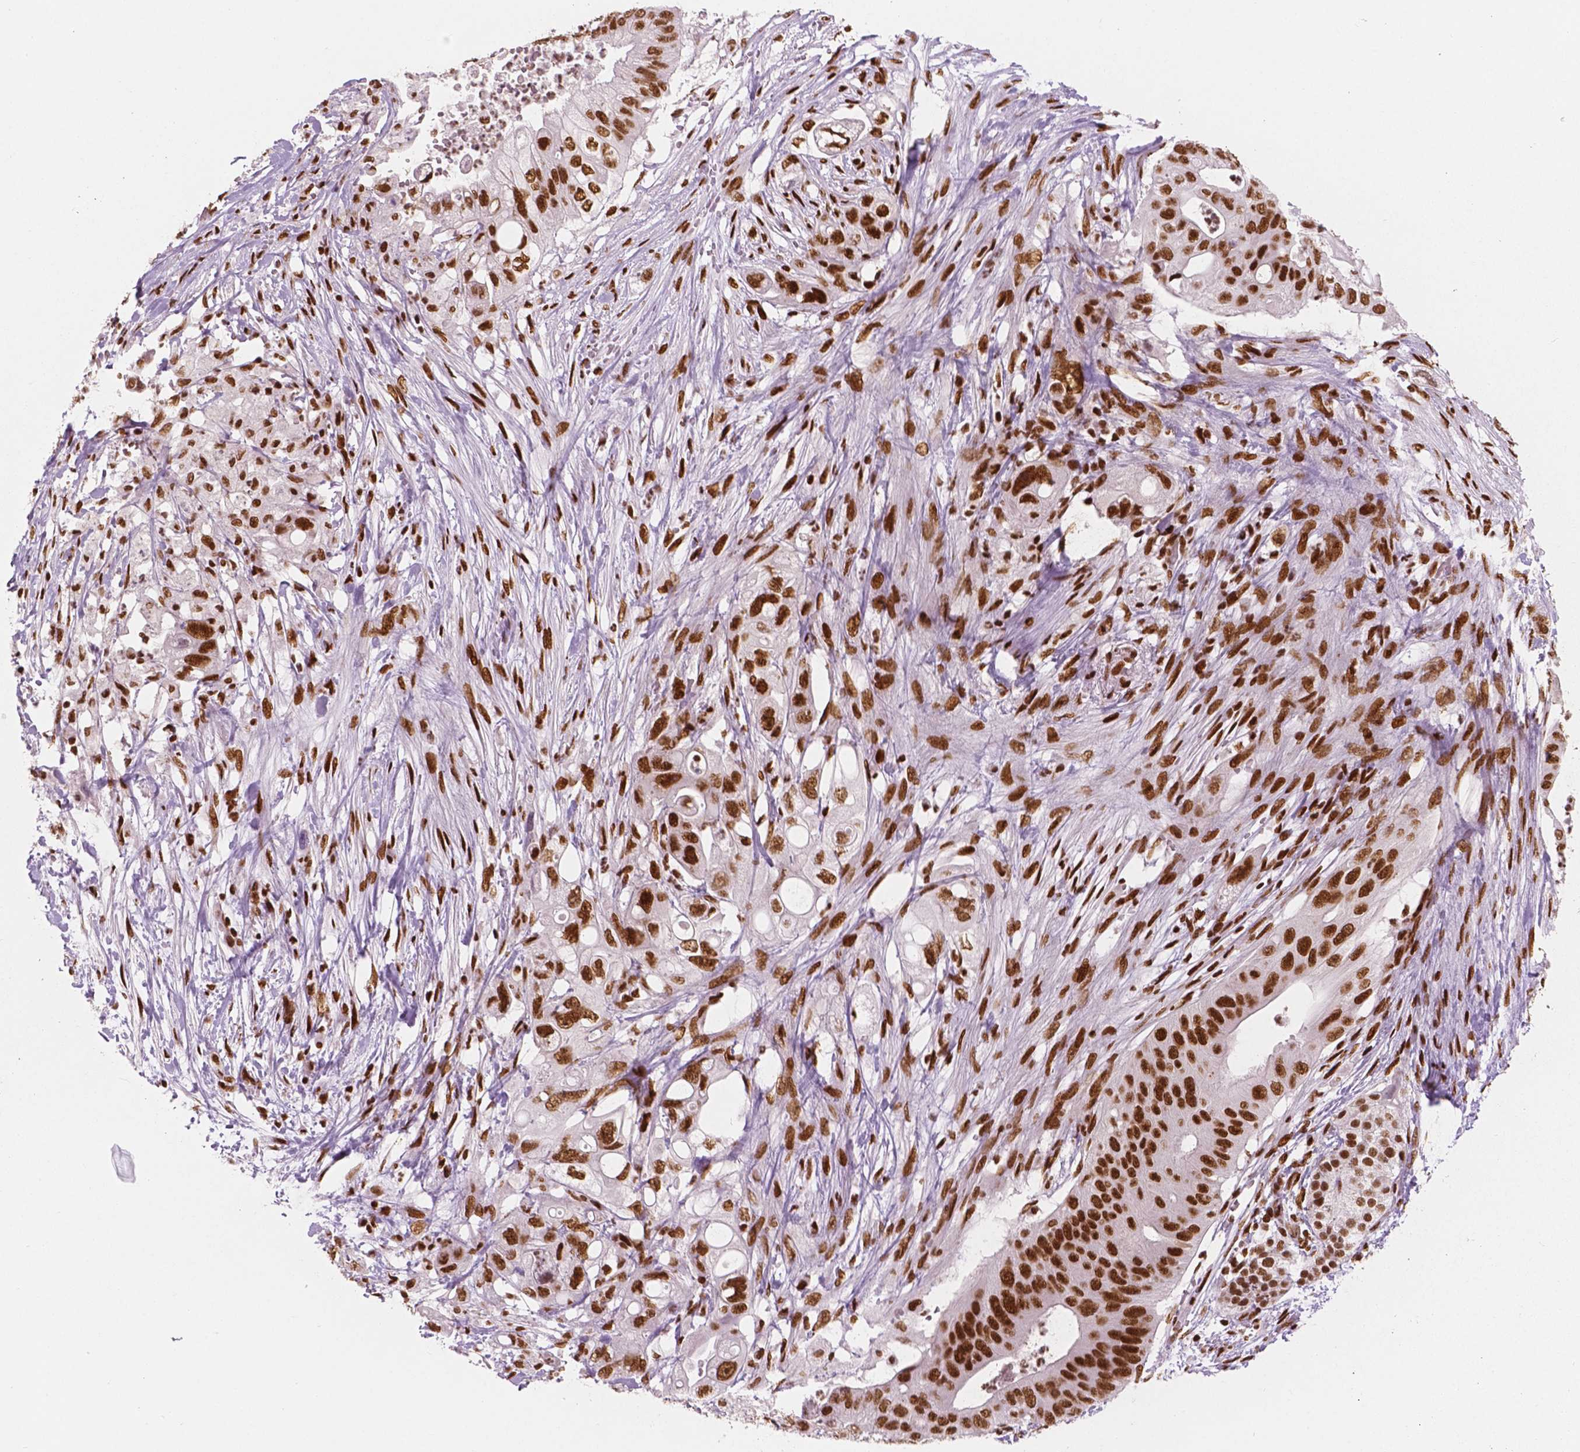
{"staining": {"intensity": "strong", "quantity": ">75%", "location": "nuclear"}, "tissue": "pancreatic cancer", "cell_type": "Tumor cells", "image_type": "cancer", "snomed": [{"axis": "morphology", "description": "Adenocarcinoma, NOS"}, {"axis": "topography", "description": "Pancreas"}], "caption": "Strong nuclear protein positivity is present in approximately >75% of tumor cells in pancreatic adenocarcinoma.", "gene": "BRD4", "patient": {"sex": "female", "age": 72}}